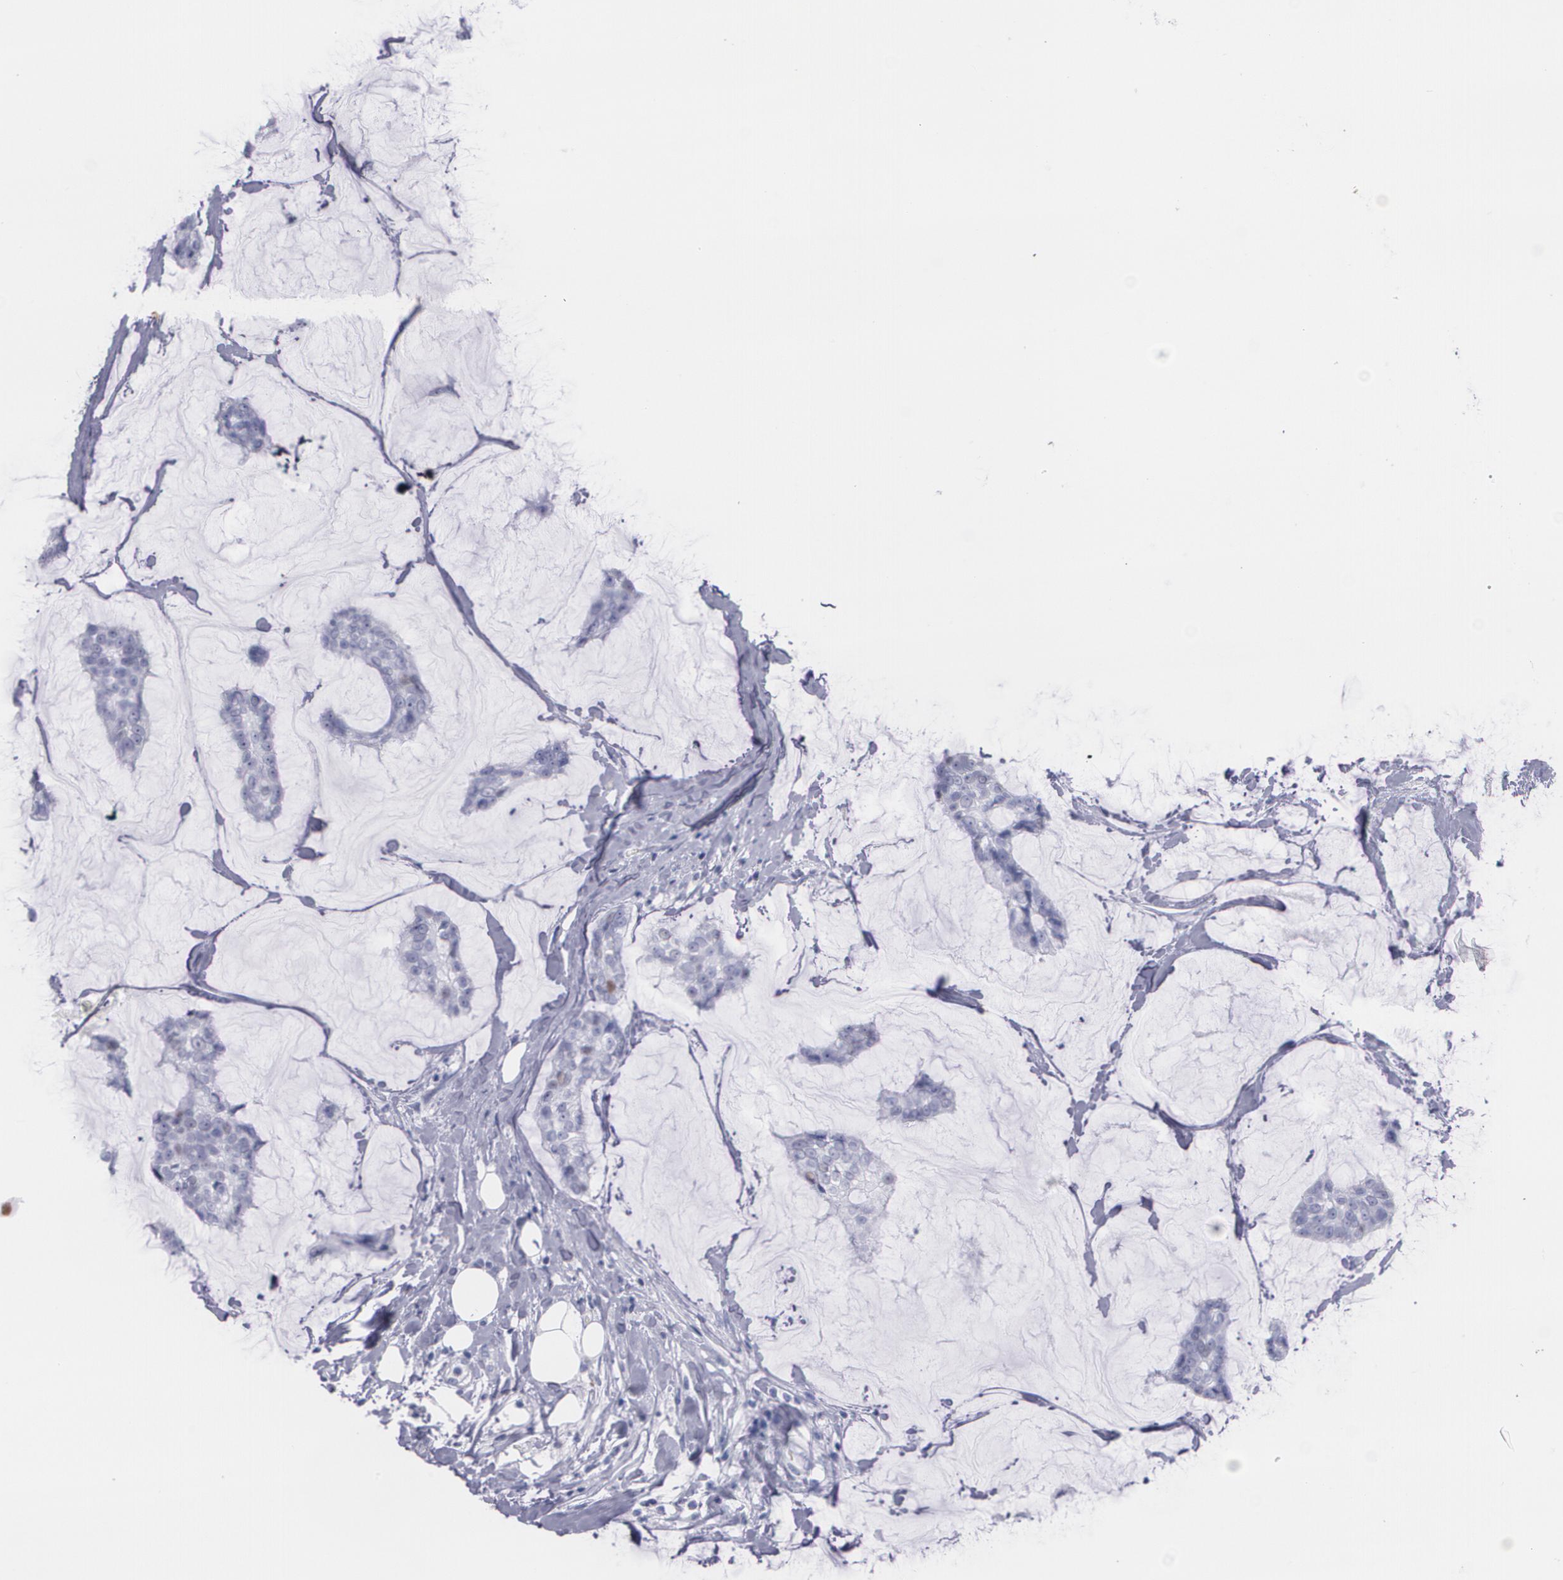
{"staining": {"intensity": "negative", "quantity": "none", "location": "none"}, "tissue": "breast cancer", "cell_type": "Tumor cells", "image_type": "cancer", "snomed": [{"axis": "morphology", "description": "Duct carcinoma"}, {"axis": "topography", "description": "Breast"}], "caption": "Immunohistochemical staining of intraductal carcinoma (breast) exhibits no significant positivity in tumor cells.", "gene": "TP53", "patient": {"sex": "female", "age": 93}}